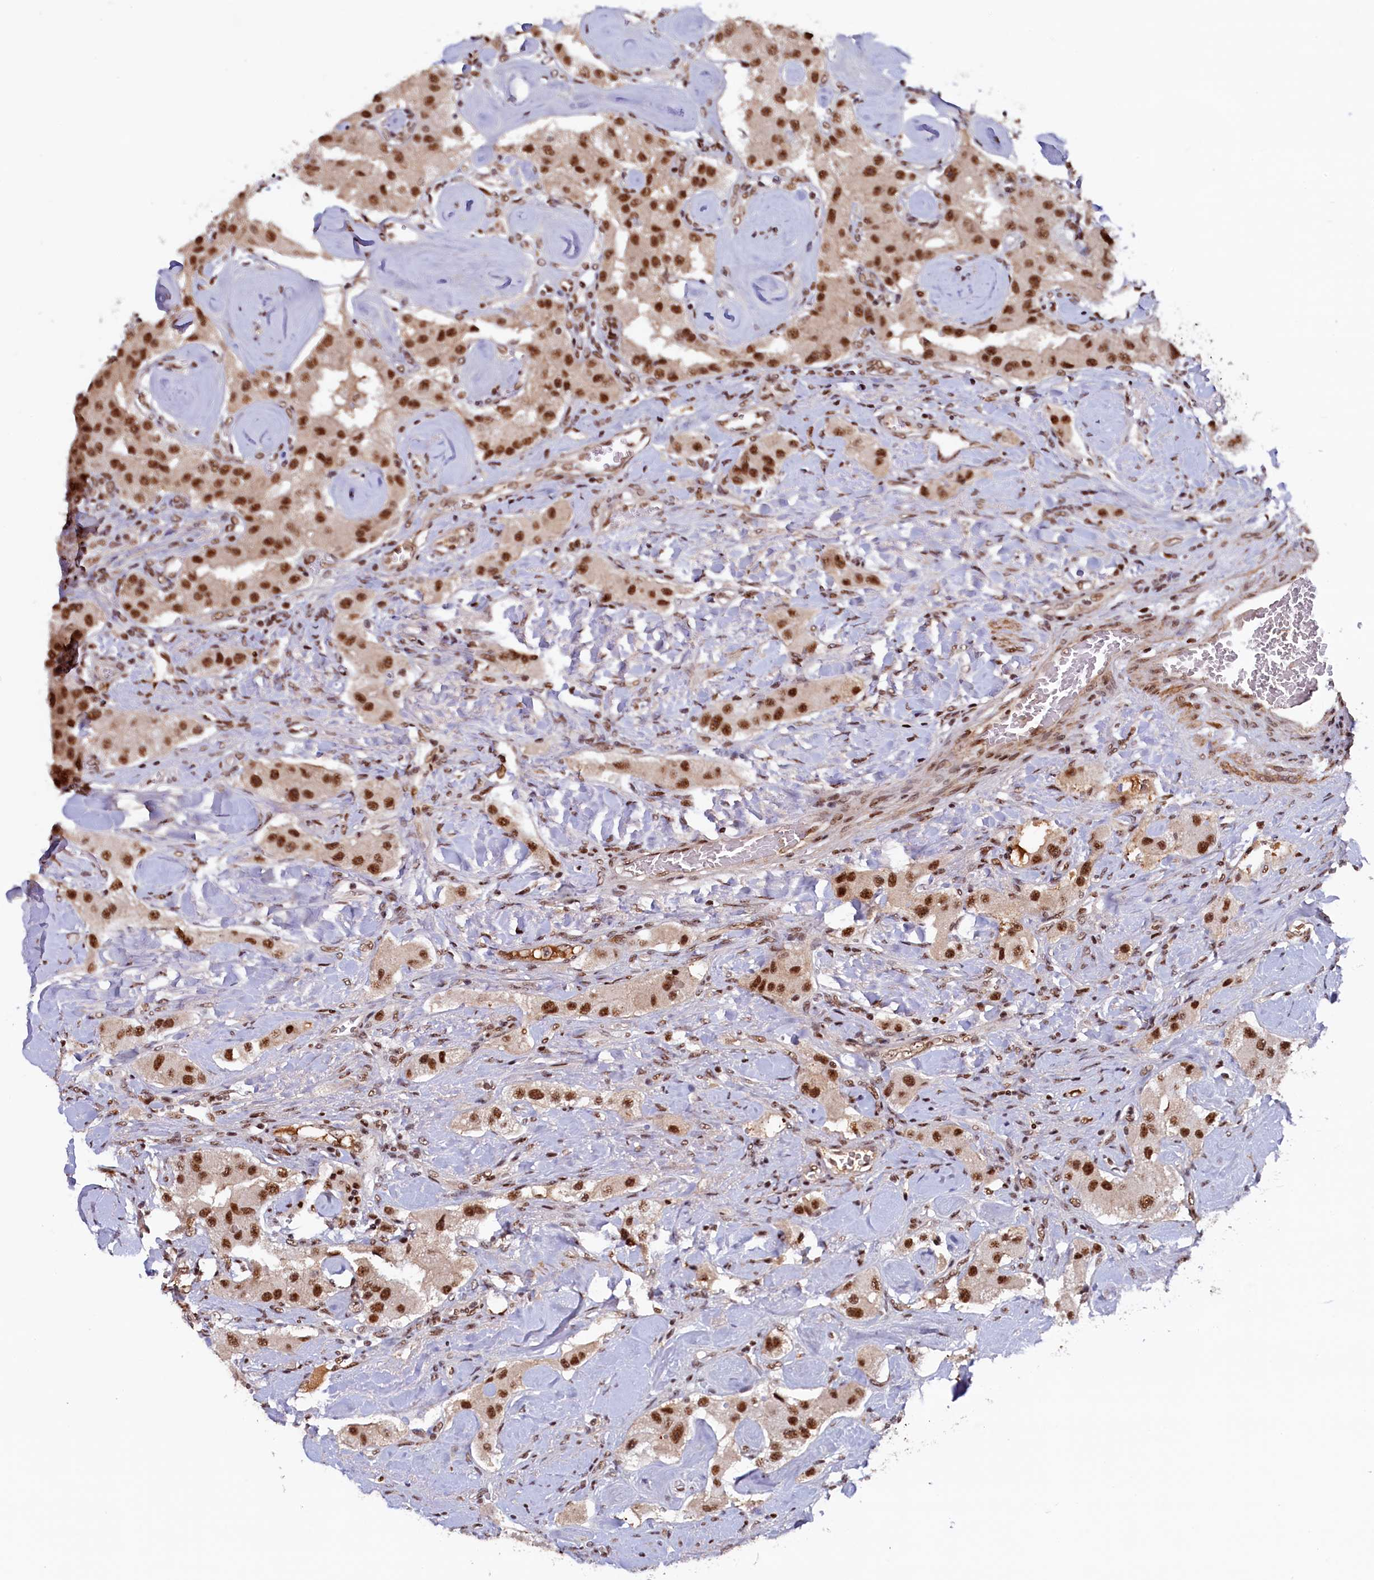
{"staining": {"intensity": "strong", "quantity": ">75%", "location": "cytoplasmic/membranous,nuclear"}, "tissue": "carcinoid", "cell_type": "Tumor cells", "image_type": "cancer", "snomed": [{"axis": "morphology", "description": "Carcinoid, malignant, NOS"}, {"axis": "topography", "description": "Pancreas"}], "caption": "A high-resolution histopathology image shows immunohistochemistry (IHC) staining of carcinoid, which reveals strong cytoplasmic/membranous and nuclear positivity in approximately >75% of tumor cells. The staining was performed using DAB (3,3'-diaminobenzidine) to visualize the protein expression in brown, while the nuclei were stained in blue with hematoxylin (Magnification: 20x).", "gene": "ZC3H18", "patient": {"sex": "male", "age": 41}}